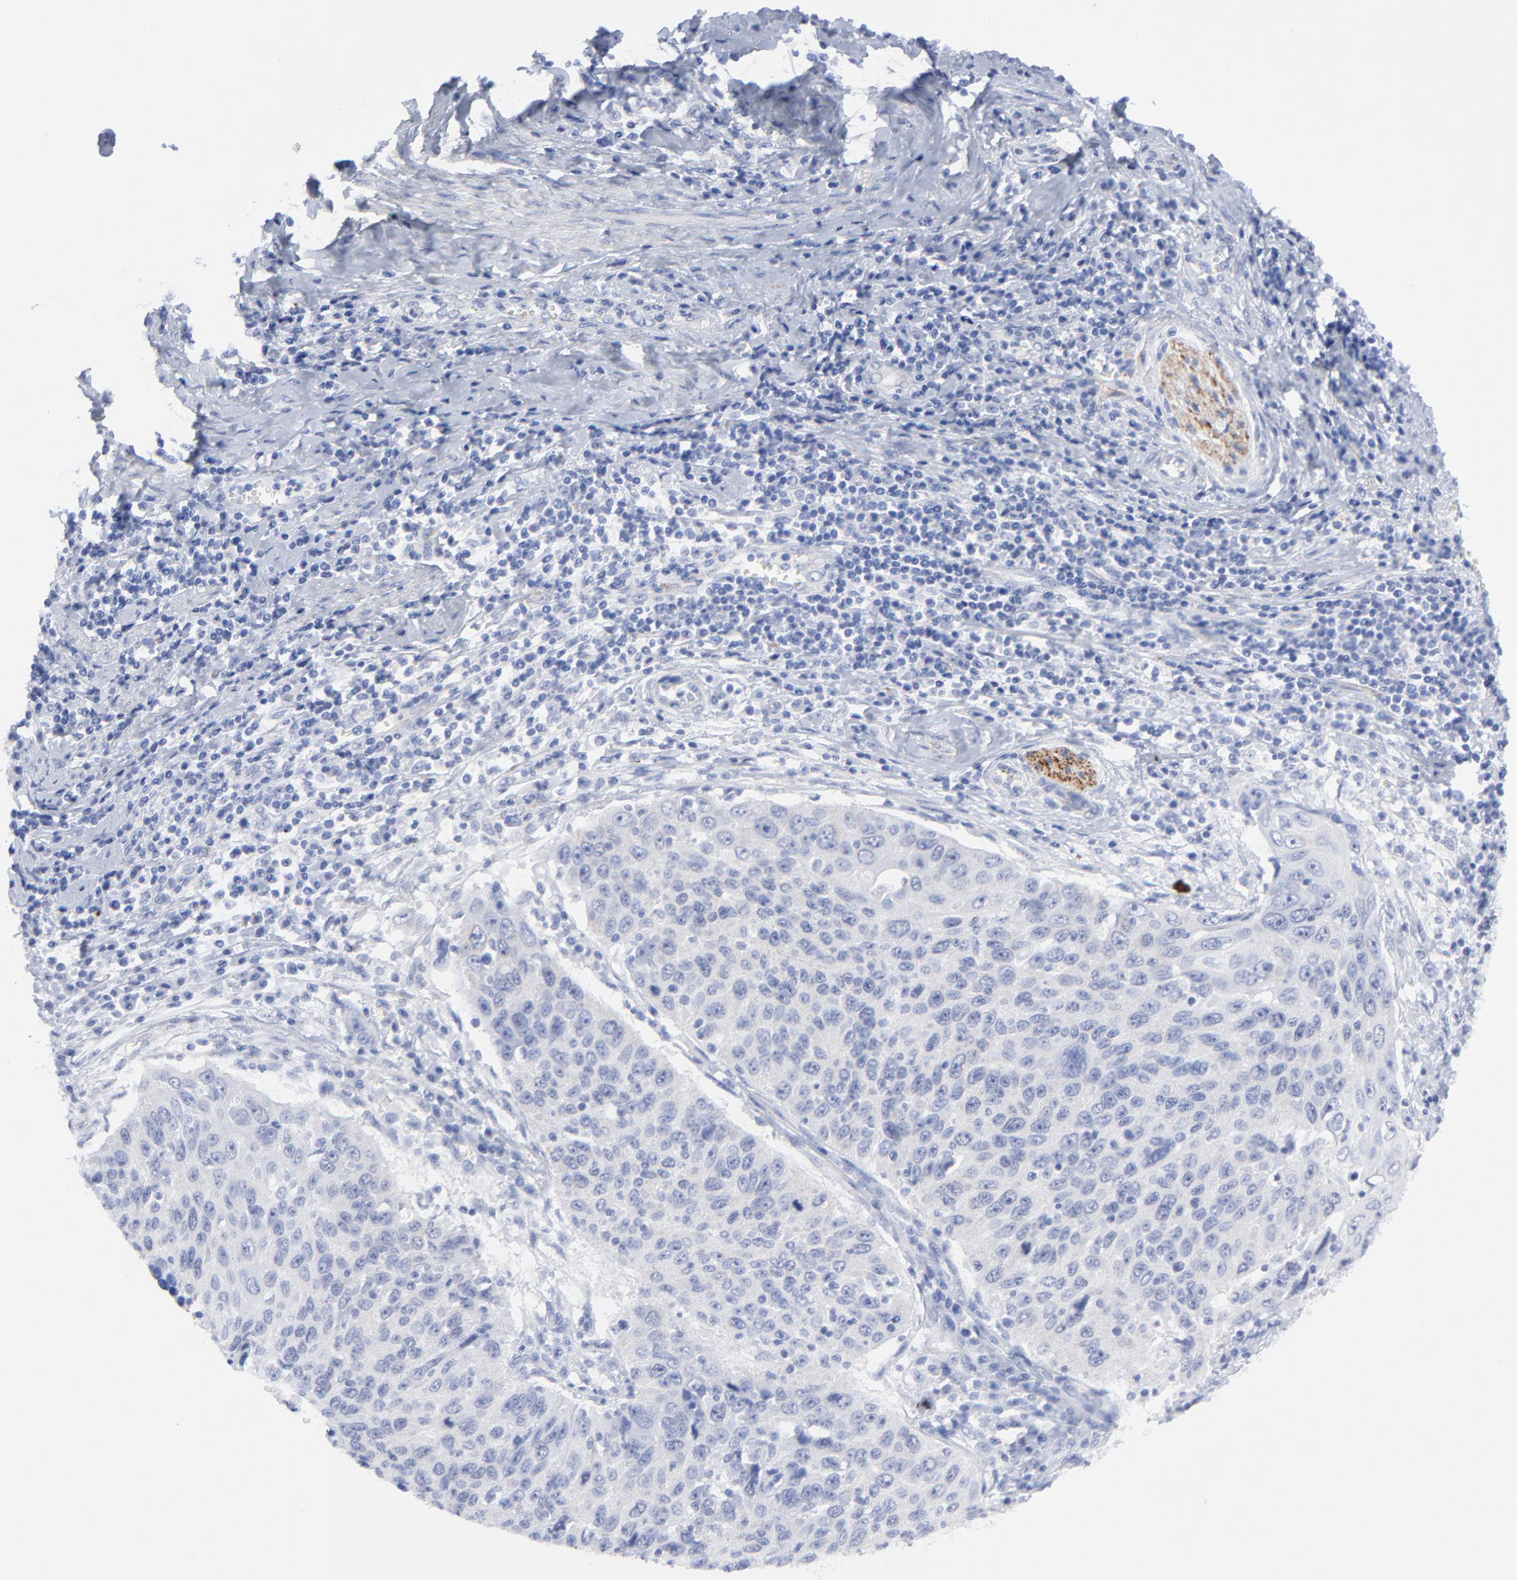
{"staining": {"intensity": "negative", "quantity": "none", "location": "none"}, "tissue": "cervical cancer", "cell_type": "Tumor cells", "image_type": "cancer", "snomed": [{"axis": "morphology", "description": "Squamous cell carcinoma, NOS"}, {"axis": "topography", "description": "Cervix"}], "caption": "A high-resolution micrograph shows IHC staining of cervical squamous cell carcinoma, which exhibits no significant expression in tumor cells.", "gene": "CNTN3", "patient": {"sex": "female", "age": 53}}